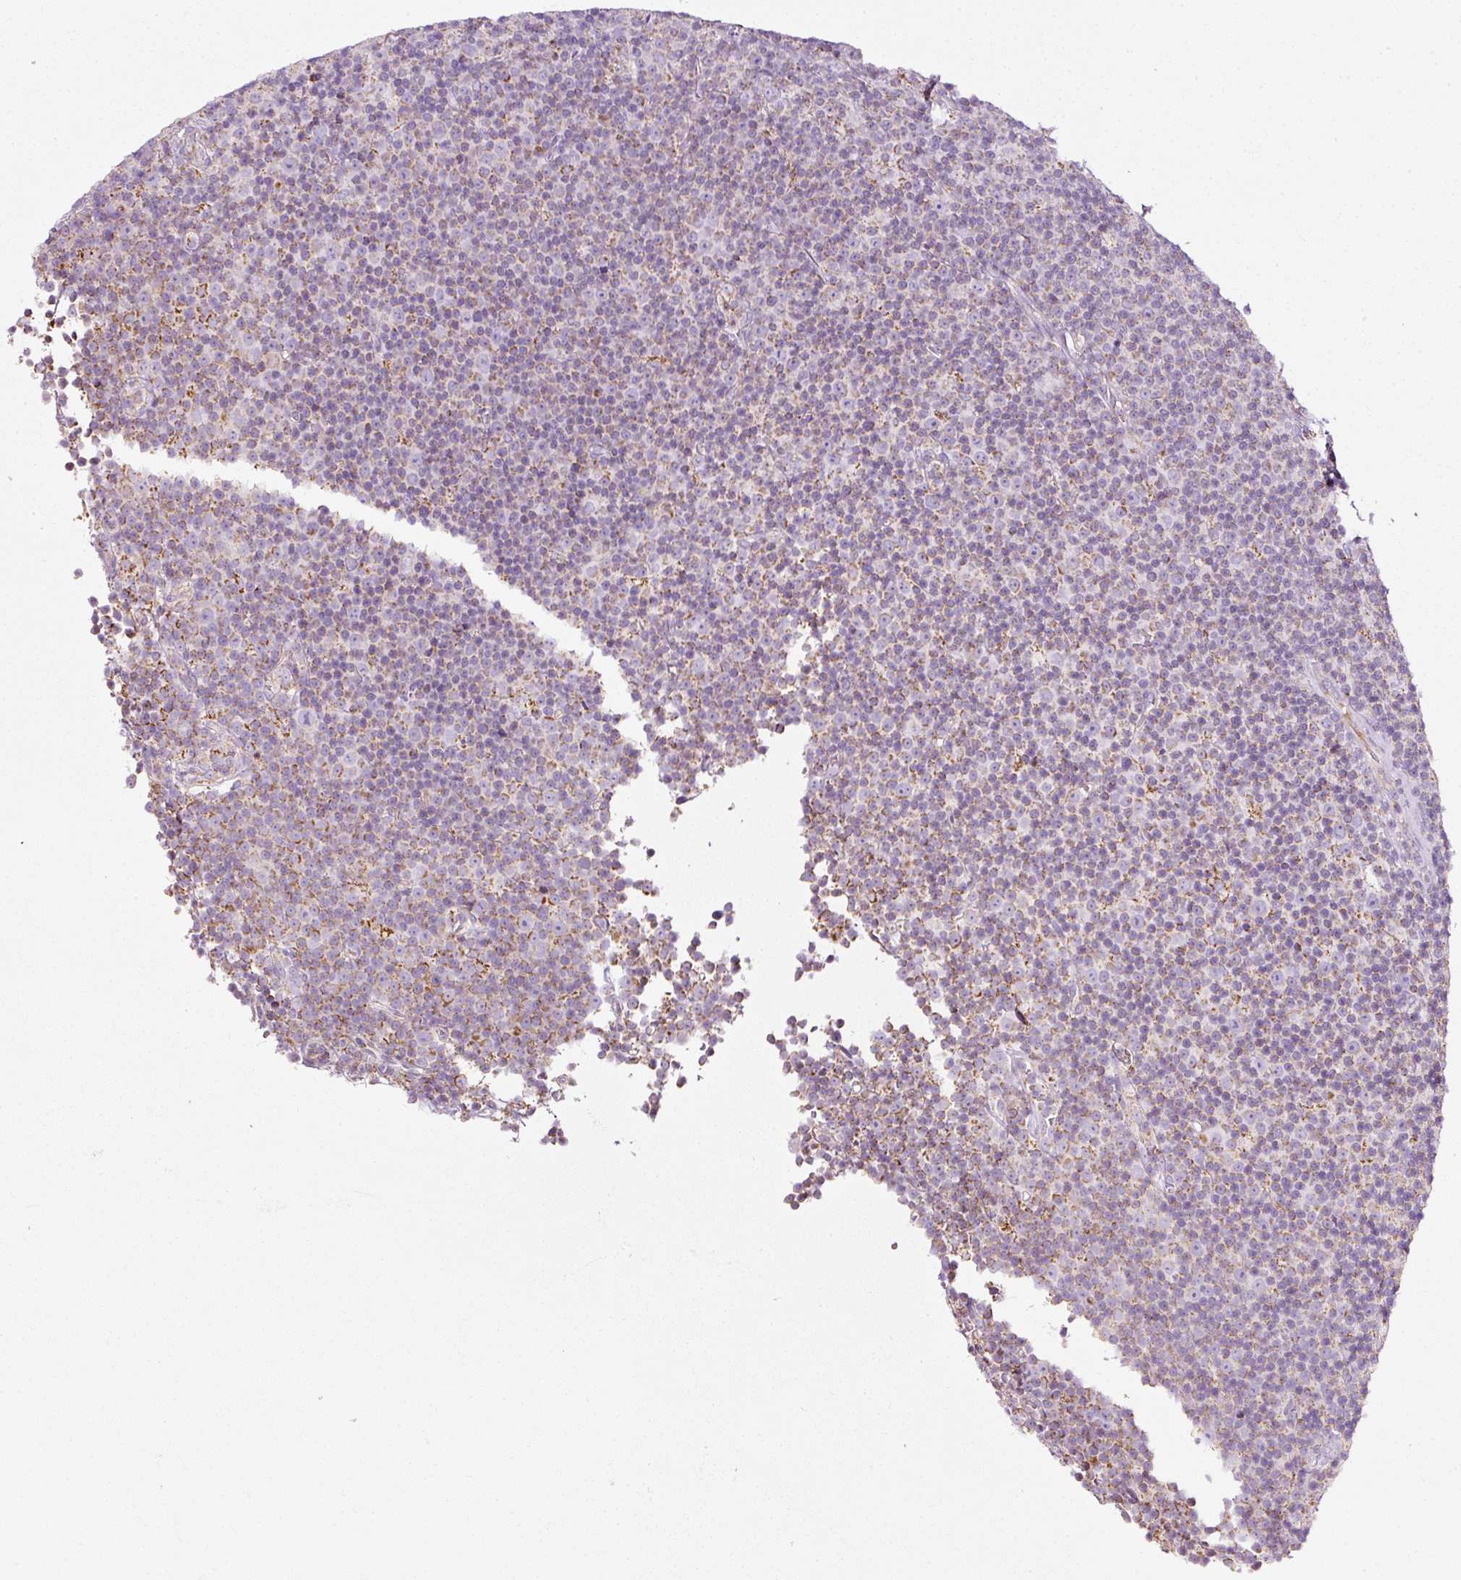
{"staining": {"intensity": "moderate", "quantity": "<25%", "location": "cytoplasmic/membranous"}, "tissue": "lymphoma", "cell_type": "Tumor cells", "image_type": "cancer", "snomed": [{"axis": "morphology", "description": "Malignant lymphoma, non-Hodgkin's type, Low grade"}, {"axis": "topography", "description": "Lymph node"}], "caption": "The image displays staining of malignant lymphoma, non-Hodgkin's type (low-grade), revealing moderate cytoplasmic/membranous protein staining (brown color) within tumor cells.", "gene": "SDHA", "patient": {"sex": "female", "age": 67}}